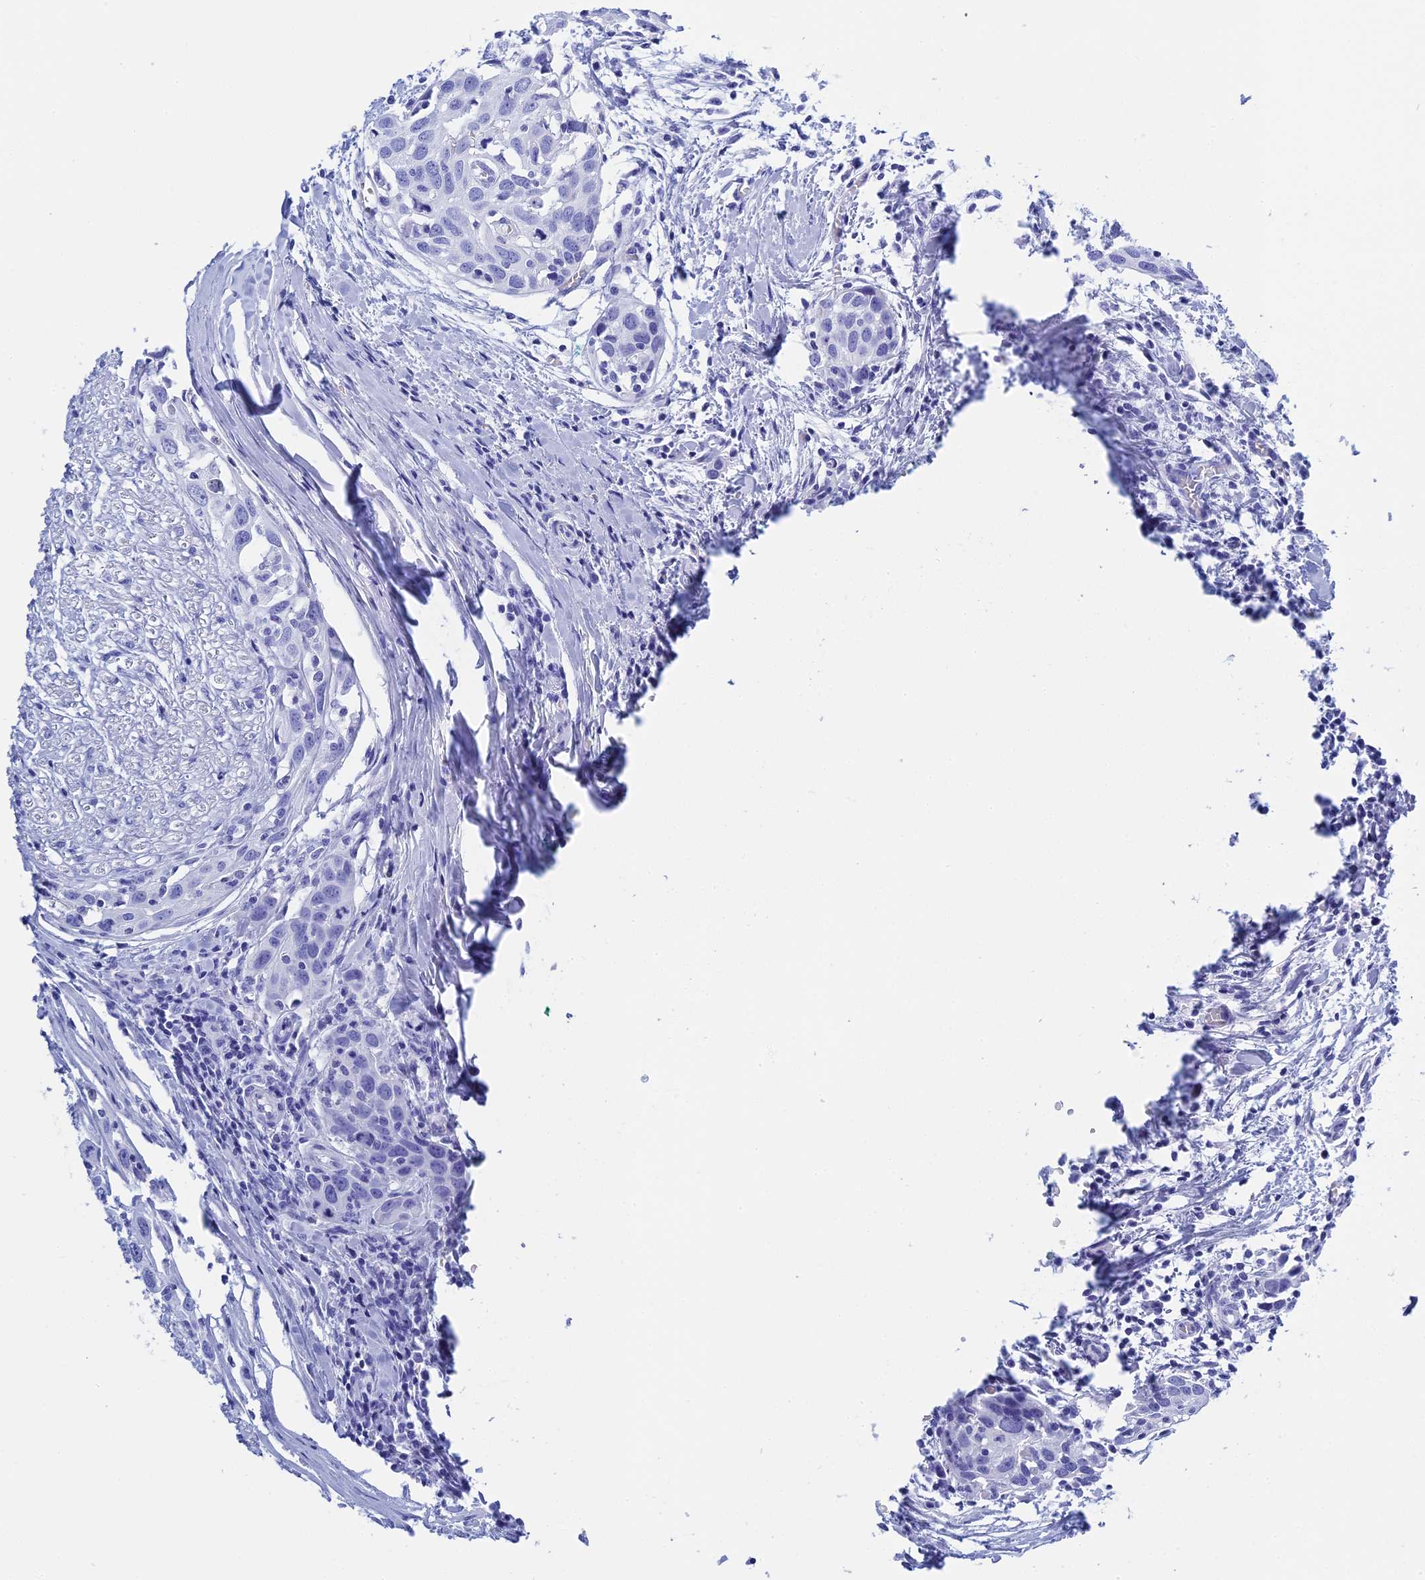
{"staining": {"intensity": "negative", "quantity": "none", "location": "none"}, "tissue": "head and neck cancer", "cell_type": "Tumor cells", "image_type": "cancer", "snomed": [{"axis": "morphology", "description": "Squamous cell carcinoma, NOS"}, {"axis": "topography", "description": "Oral tissue"}, {"axis": "topography", "description": "Head-Neck"}], "caption": "Immunohistochemical staining of head and neck cancer (squamous cell carcinoma) demonstrates no significant staining in tumor cells.", "gene": "TEX101", "patient": {"sex": "female", "age": 50}}